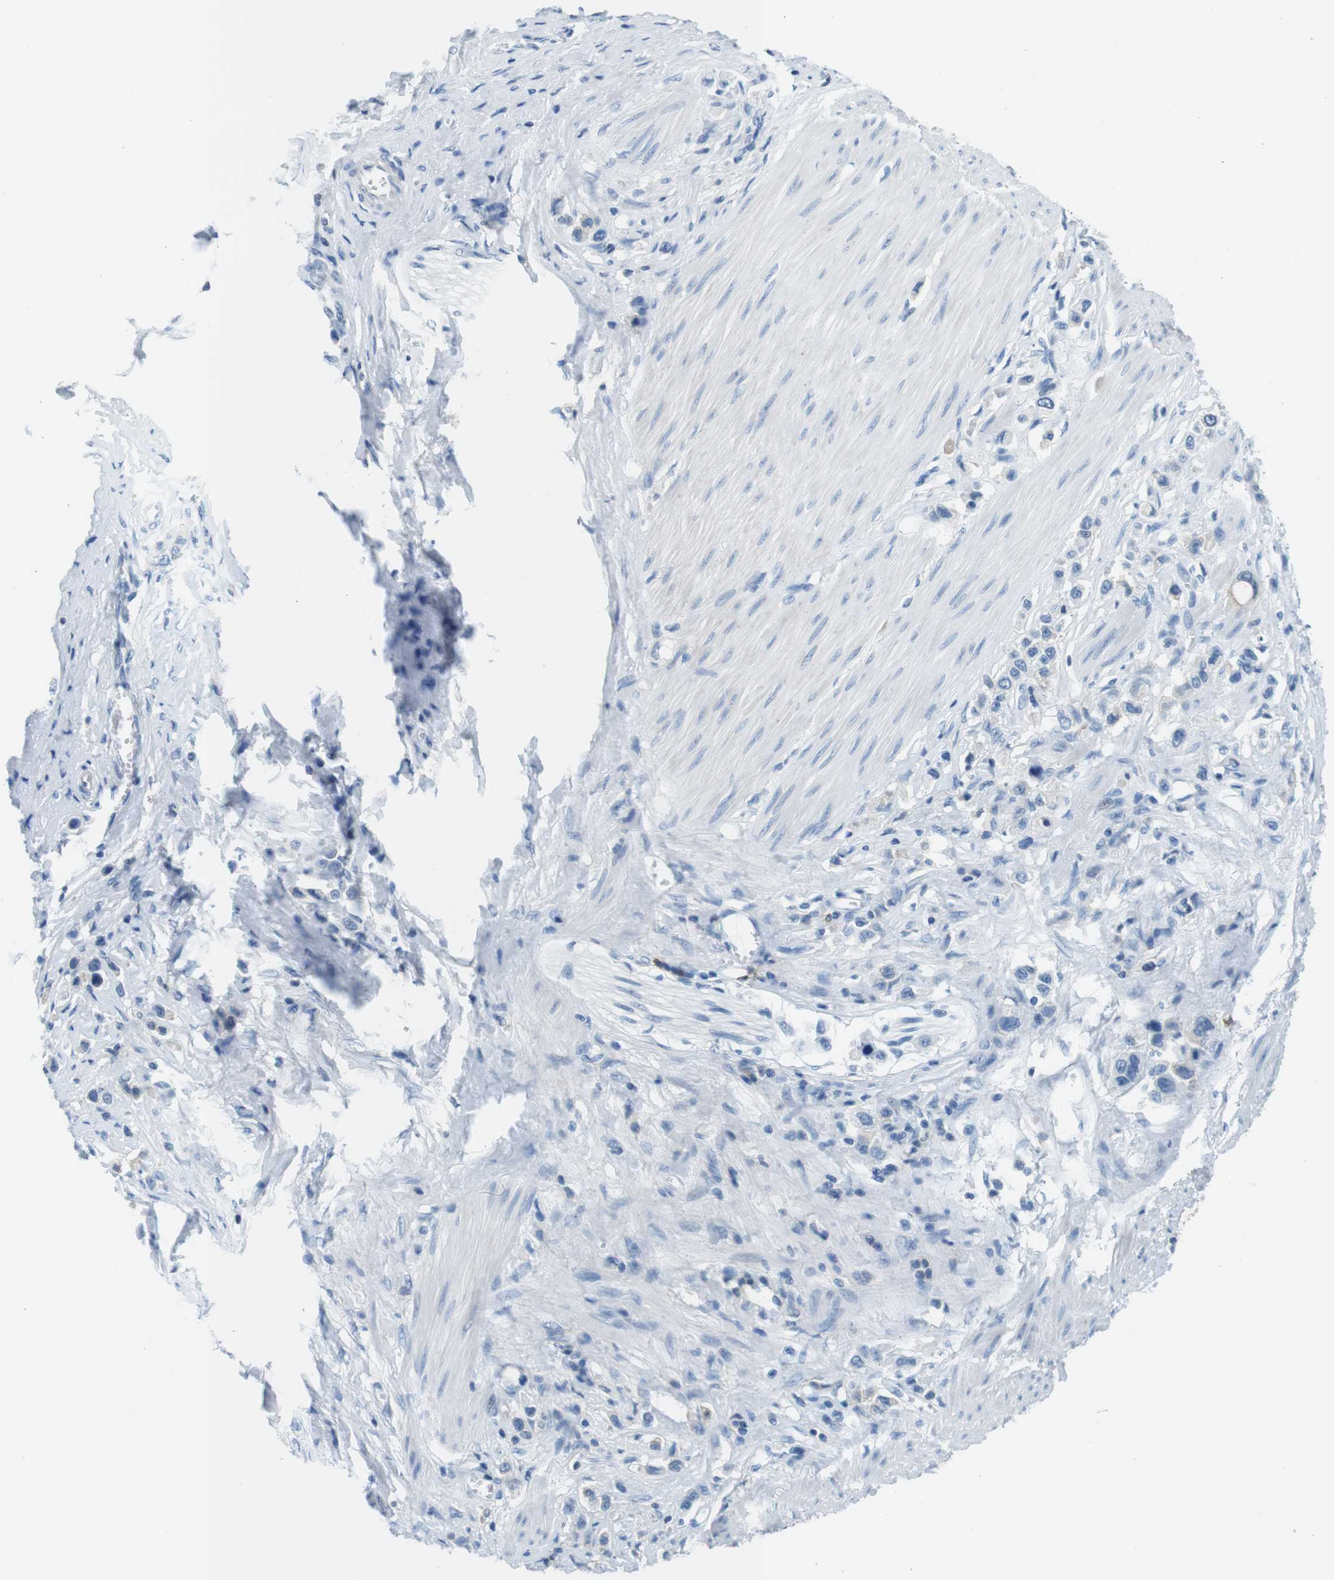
{"staining": {"intensity": "negative", "quantity": "none", "location": "none"}, "tissue": "stomach cancer", "cell_type": "Tumor cells", "image_type": "cancer", "snomed": [{"axis": "morphology", "description": "Adenocarcinoma, NOS"}, {"axis": "topography", "description": "Stomach"}], "caption": "IHC micrograph of stomach cancer (adenocarcinoma) stained for a protein (brown), which shows no expression in tumor cells.", "gene": "IGHD", "patient": {"sex": "female", "age": 65}}